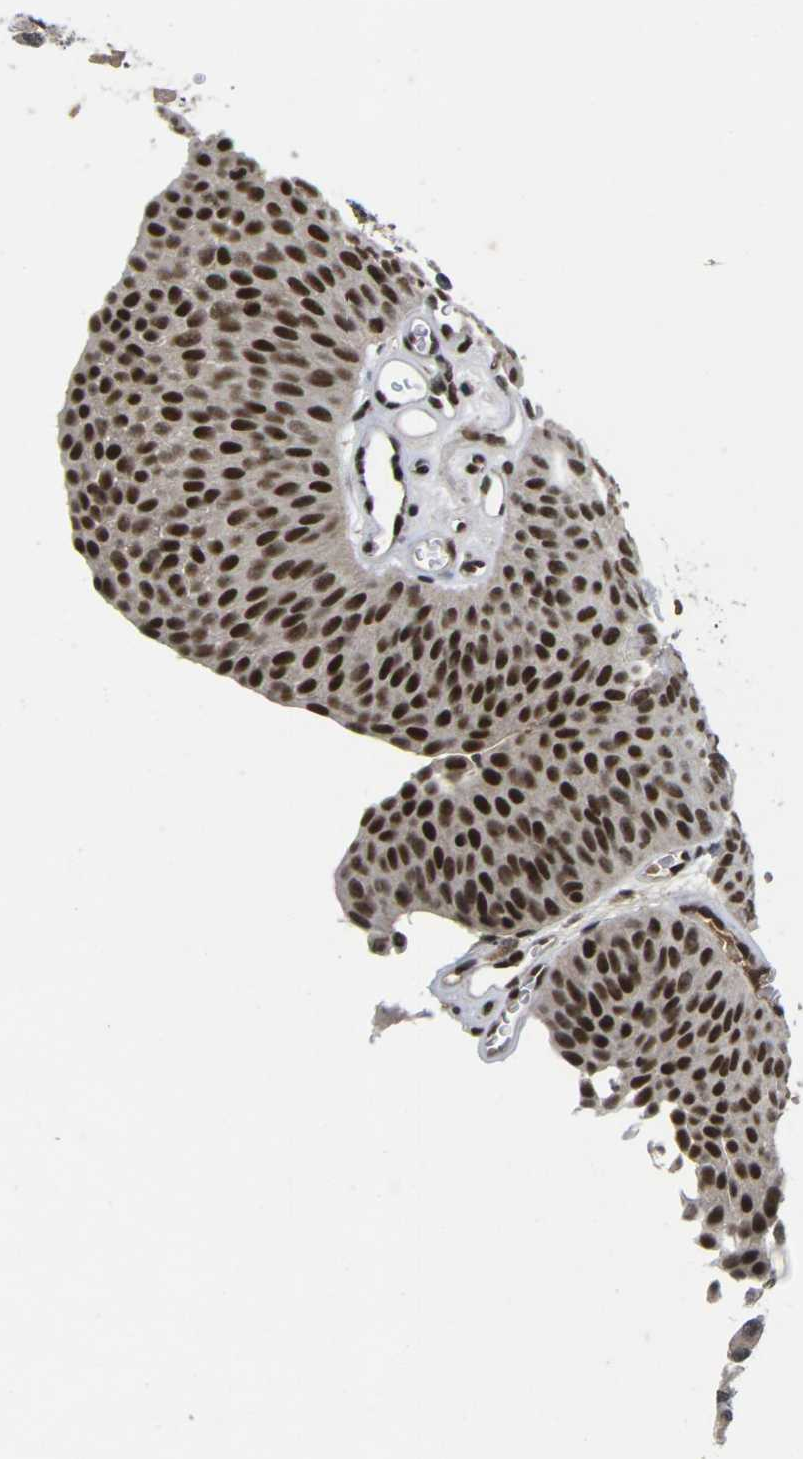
{"staining": {"intensity": "strong", "quantity": ">75%", "location": "nuclear"}, "tissue": "urothelial cancer", "cell_type": "Tumor cells", "image_type": "cancer", "snomed": [{"axis": "morphology", "description": "Urothelial carcinoma, Low grade"}, {"axis": "topography", "description": "Urinary bladder"}], "caption": "Protein expression analysis of urothelial cancer displays strong nuclear positivity in approximately >75% of tumor cells.", "gene": "GTF2E1", "patient": {"sex": "female", "age": 60}}